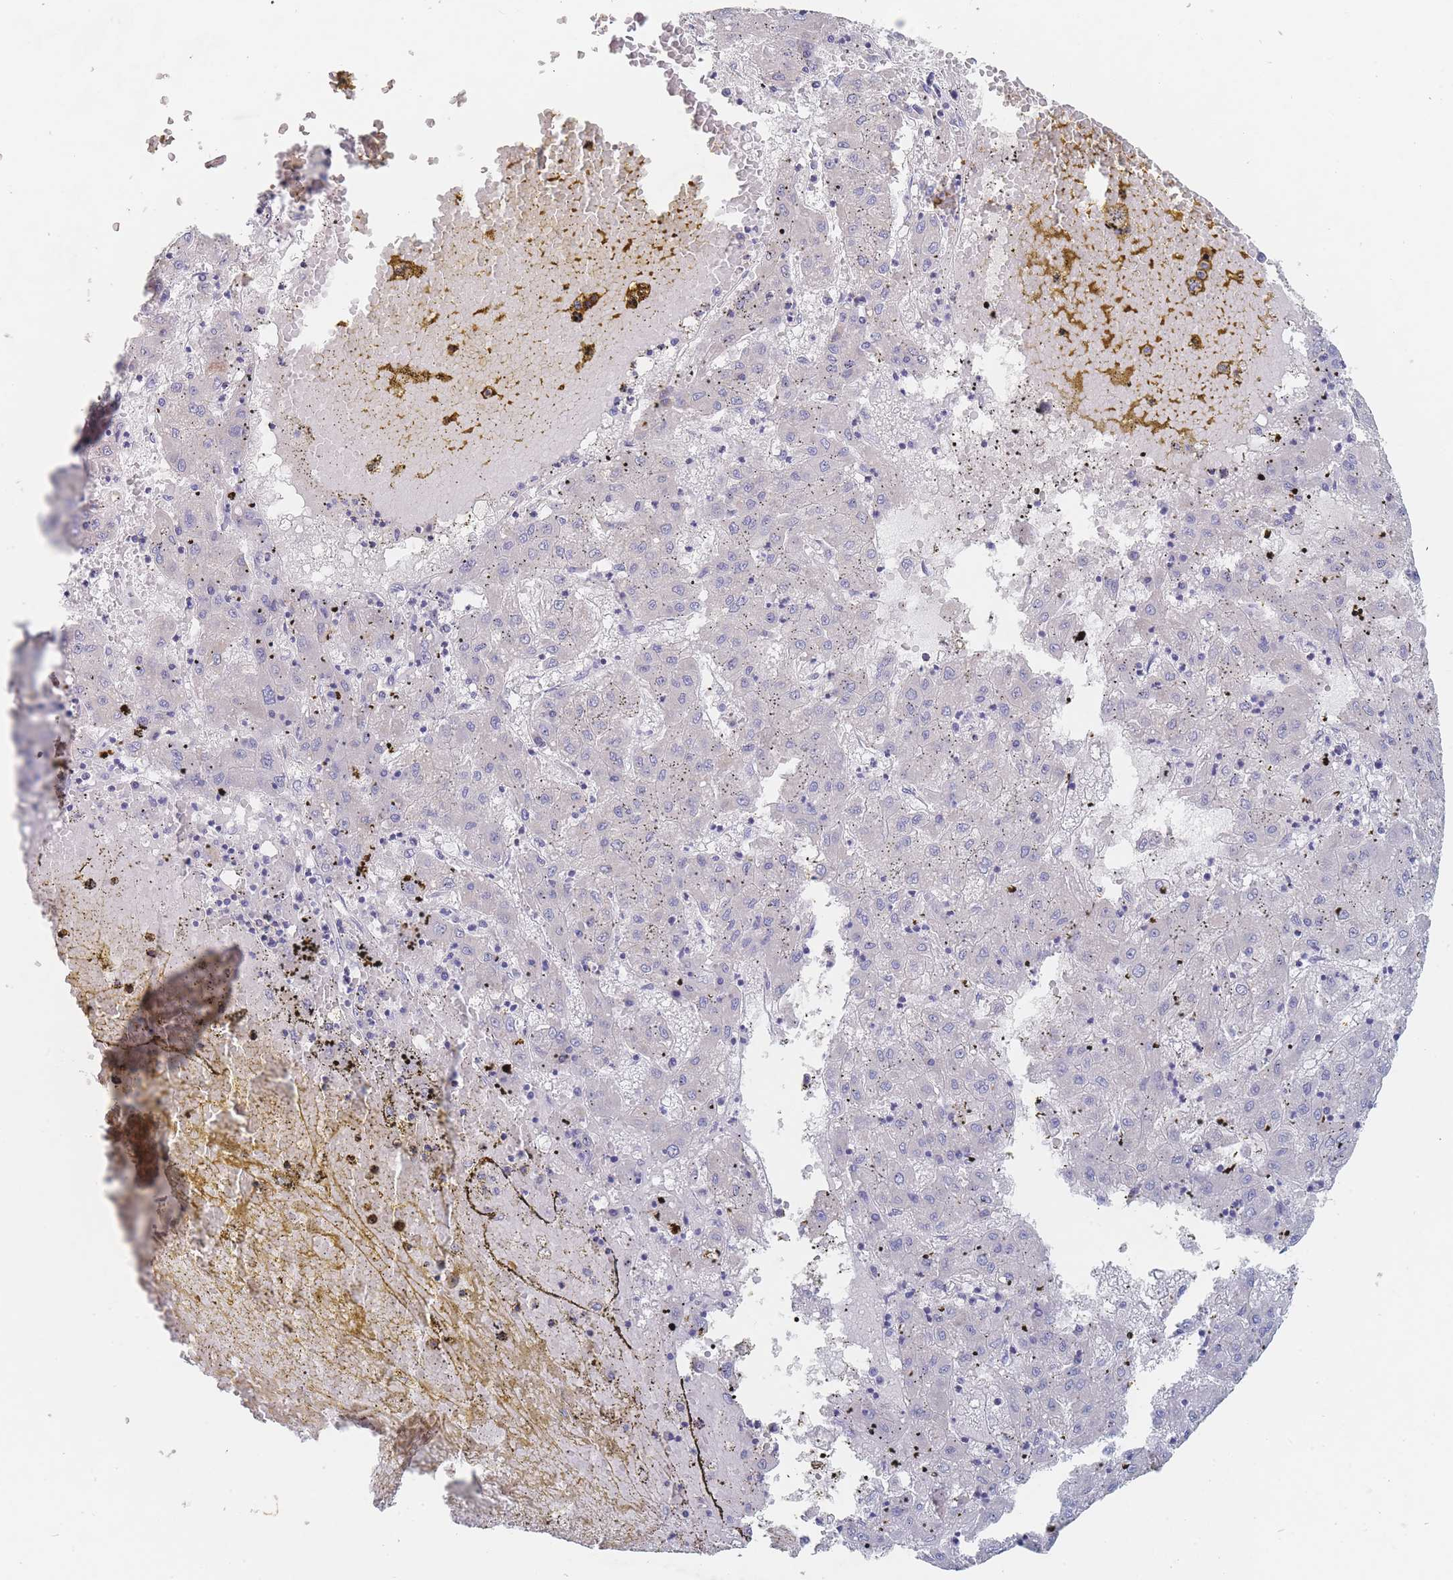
{"staining": {"intensity": "negative", "quantity": "none", "location": "none"}, "tissue": "liver cancer", "cell_type": "Tumor cells", "image_type": "cancer", "snomed": [{"axis": "morphology", "description": "Carcinoma, Hepatocellular, NOS"}, {"axis": "topography", "description": "Liver"}], "caption": "An IHC micrograph of hepatocellular carcinoma (liver) is shown. There is no staining in tumor cells of hepatocellular carcinoma (liver).", "gene": "PPP6C", "patient": {"sex": "male", "age": 72}}